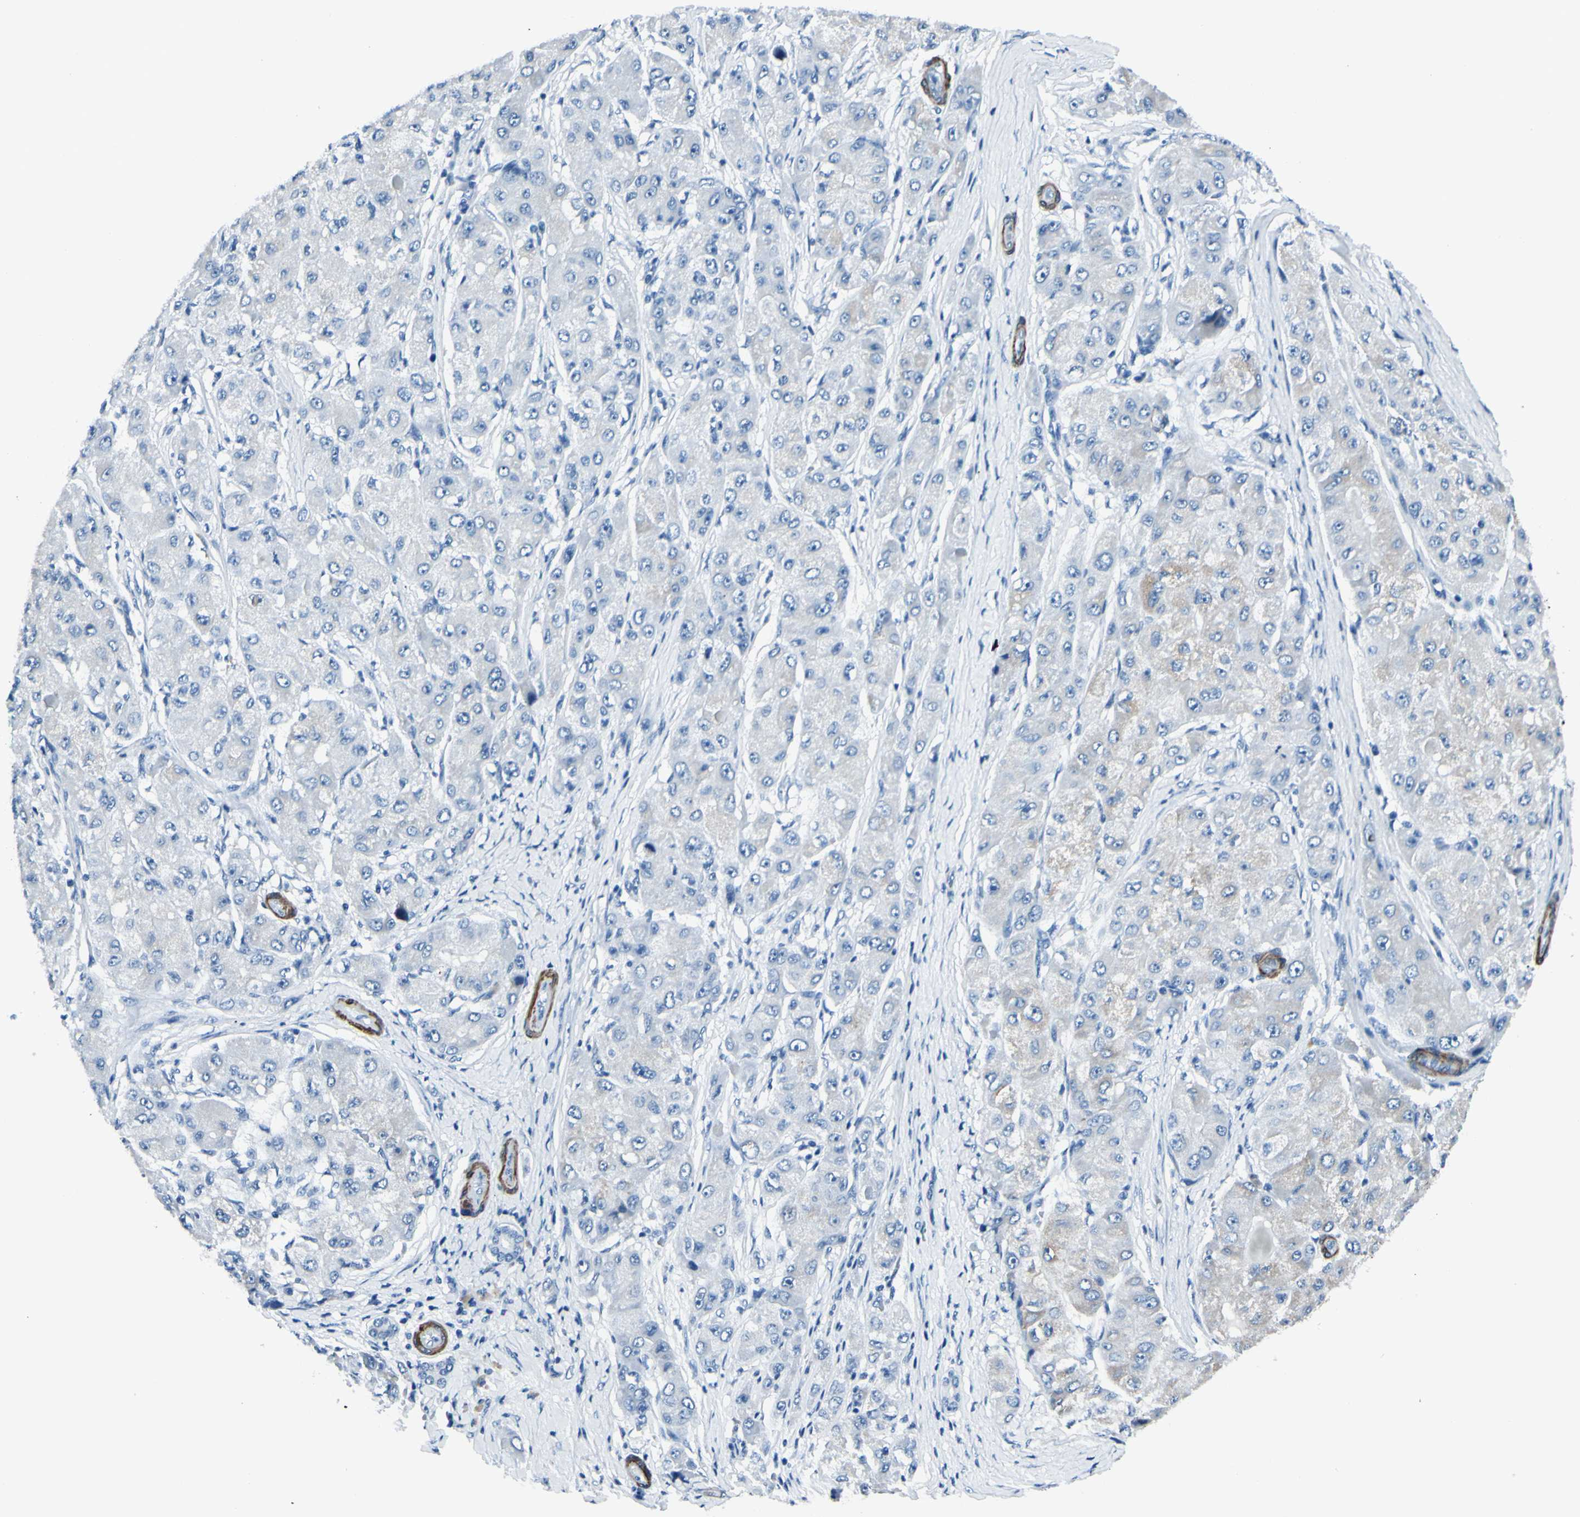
{"staining": {"intensity": "negative", "quantity": "none", "location": "none"}, "tissue": "liver cancer", "cell_type": "Tumor cells", "image_type": "cancer", "snomed": [{"axis": "morphology", "description": "Carcinoma, Hepatocellular, NOS"}, {"axis": "topography", "description": "Liver"}], "caption": "This is an IHC photomicrograph of hepatocellular carcinoma (liver). There is no staining in tumor cells.", "gene": "CDH15", "patient": {"sex": "male", "age": 80}}